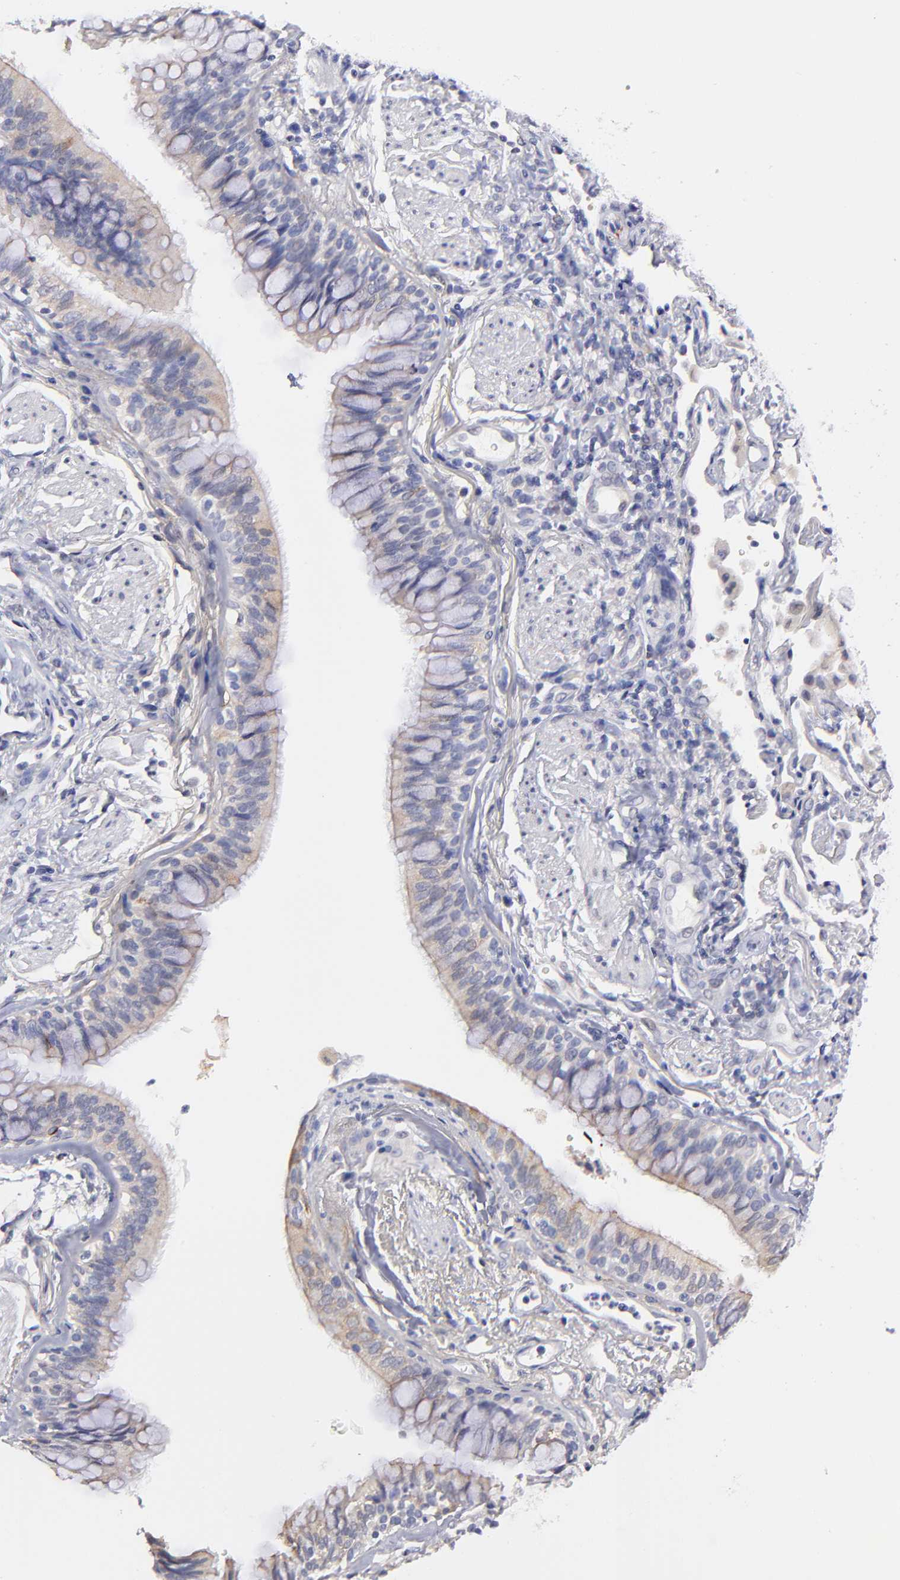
{"staining": {"intensity": "negative", "quantity": "none", "location": "none"}, "tissue": "lung cancer", "cell_type": "Tumor cells", "image_type": "cancer", "snomed": [{"axis": "morphology", "description": "Squamous cell carcinoma, NOS"}, {"axis": "topography", "description": "Lung"}], "caption": "High power microscopy histopathology image of an immunohistochemistry (IHC) histopathology image of squamous cell carcinoma (lung), revealing no significant positivity in tumor cells.", "gene": "BTG2", "patient": {"sex": "female", "age": 67}}